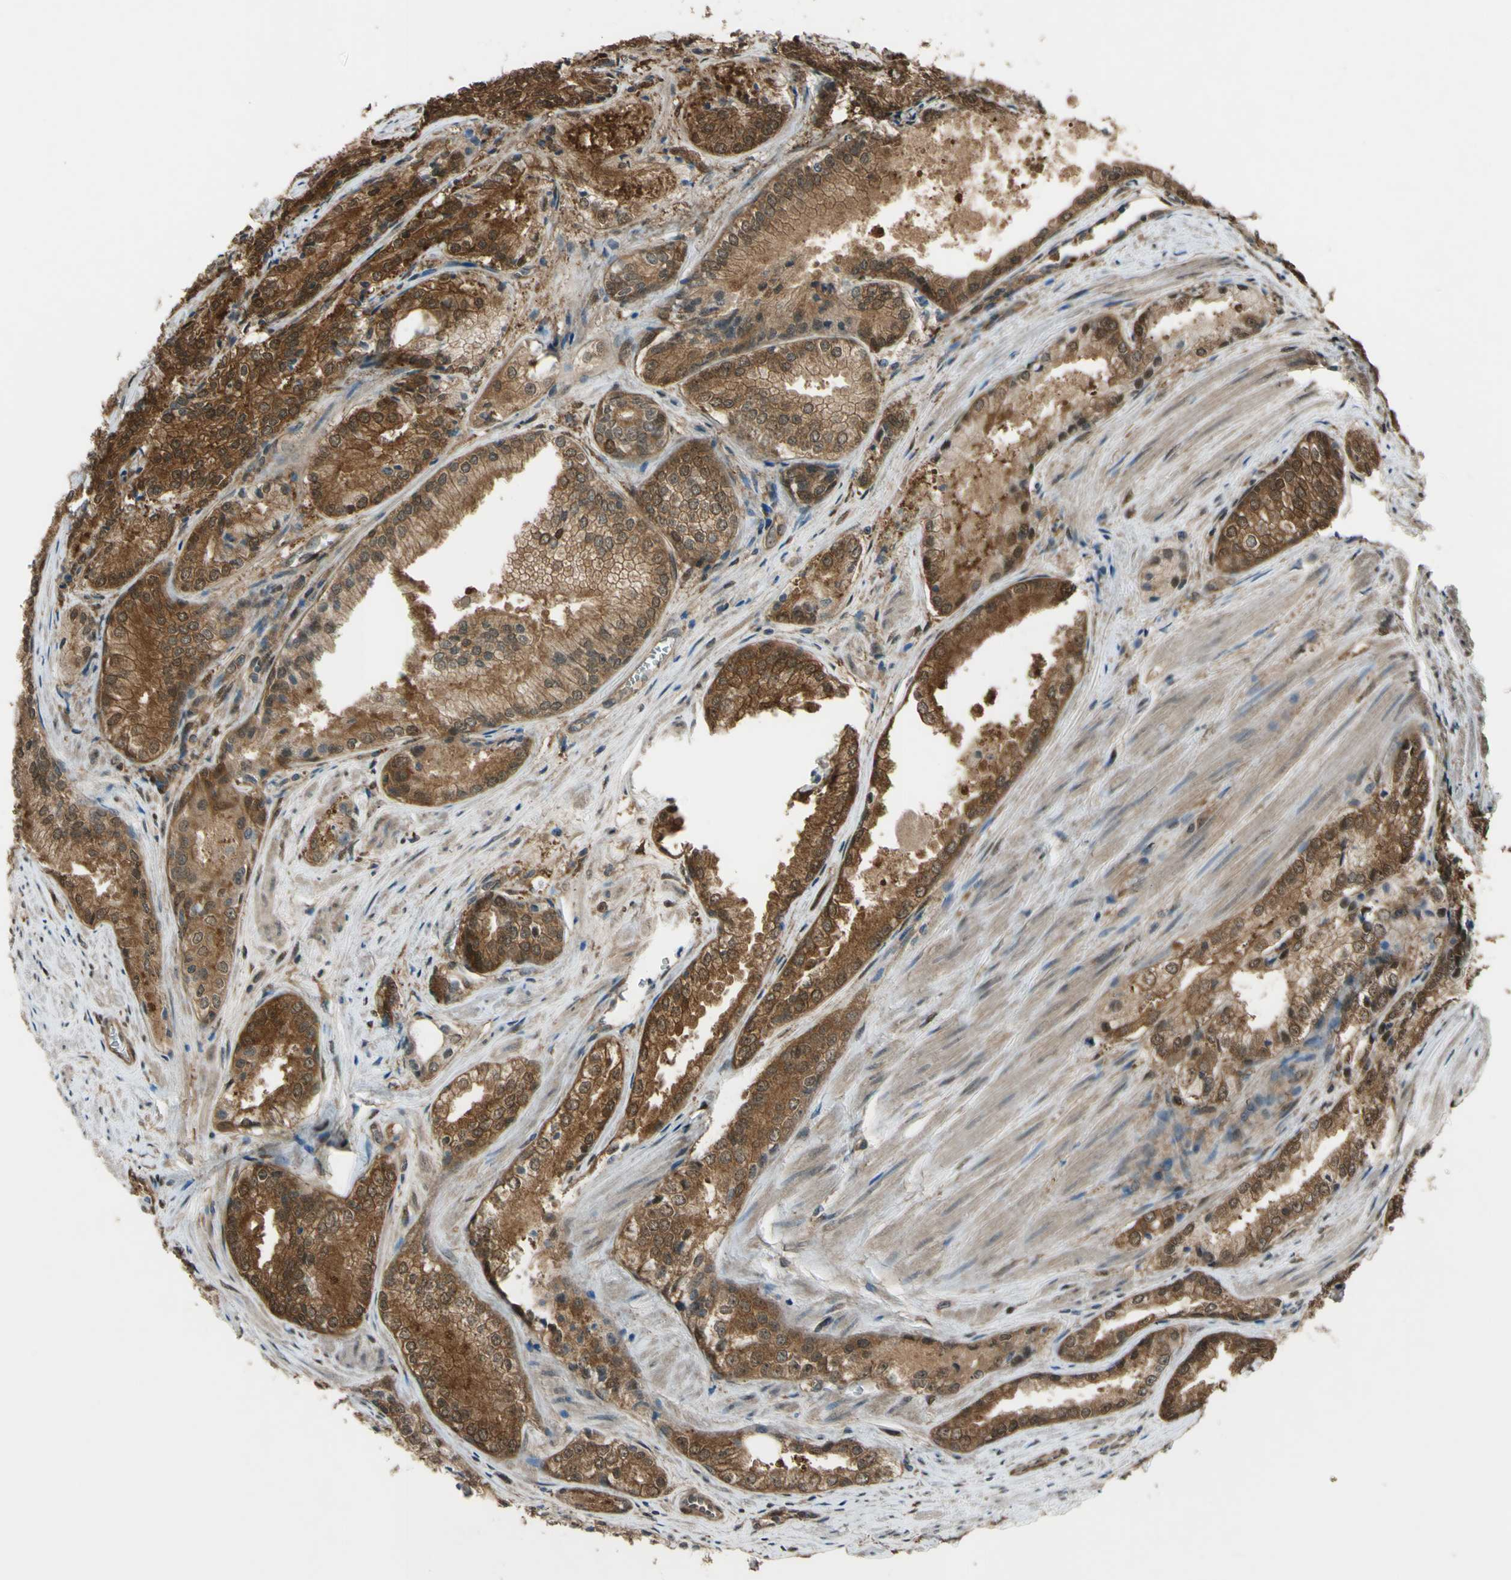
{"staining": {"intensity": "moderate", "quantity": ">75%", "location": "cytoplasmic/membranous"}, "tissue": "prostate cancer", "cell_type": "Tumor cells", "image_type": "cancer", "snomed": [{"axis": "morphology", "description": "Adenocarcinoma, Low grade"}, {"axis": "topography", "description": "Prostate"}], "caption": "Immunohistochemical staining of human low-grade adenocarcinoma (prostate) reveals moderate cytoplasmic/membranous protein expression in about >75% of tumor cells.", "gene": "YWHAQ", "patient": {"sex": "male", "age": 60}}